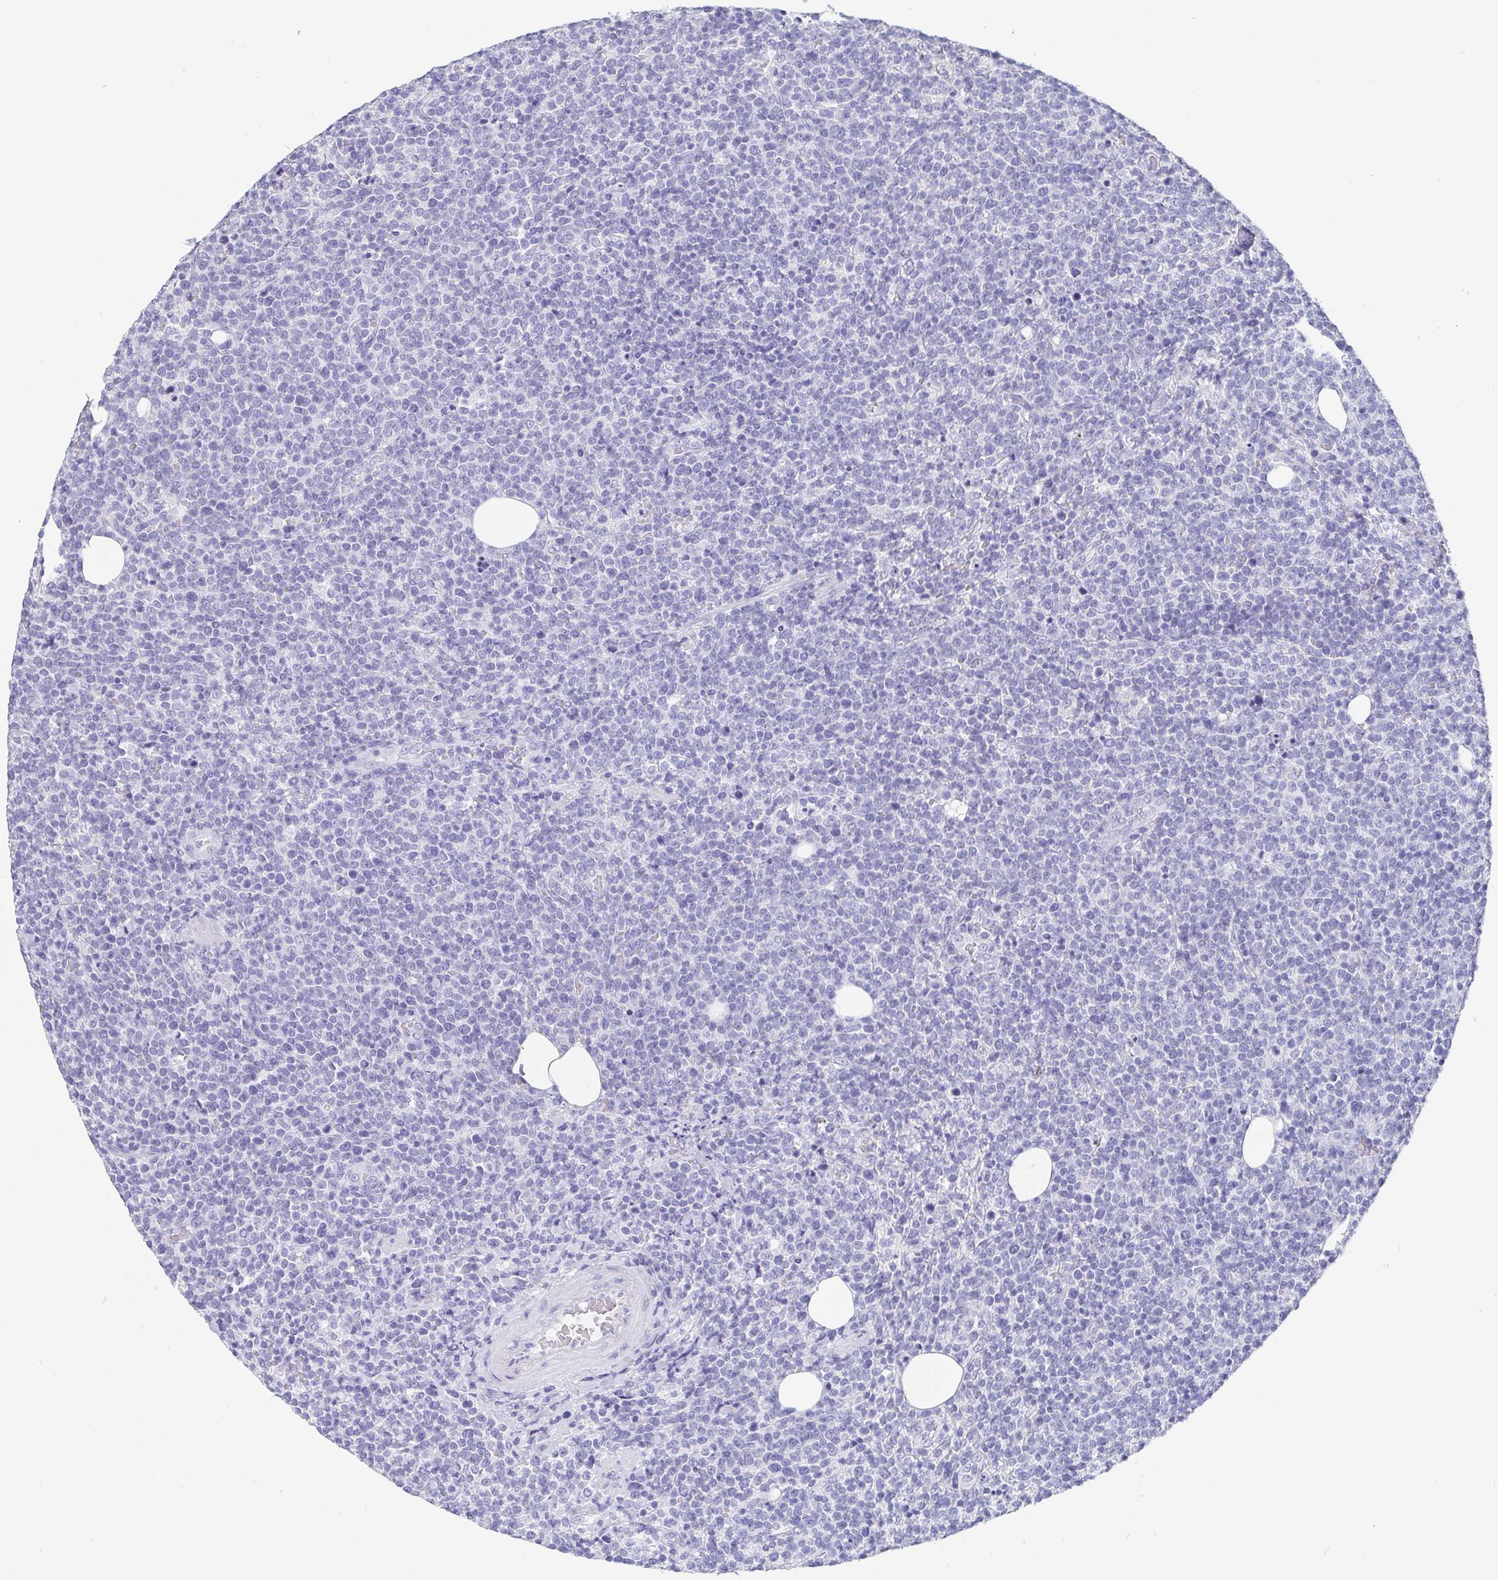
{"staining": {"intensity": "negative", "quantity": "none", "location": "none"}, "tissue": "lymphoma", "cell_type": "Tumor cells", "image_type": "cancer", "snomed": [{"axis": "morphology", "description": "Malignant lymphoma, non-Hodgkin's type, High grade"}, {"axis": "topography", "description": "Lymph node"}], "caption": "A histopathology image of human lymphoma is negative for staining in tumor cells. The staining was performed using DAB (3,3'-diaminobenzidine) to visualize the protein expression in brown, while the nuclei were stained in blue with hematoxylin (Magnification: 20x).", "gene": "SCGN", "patient": {"sex": "male", "age": 61}}